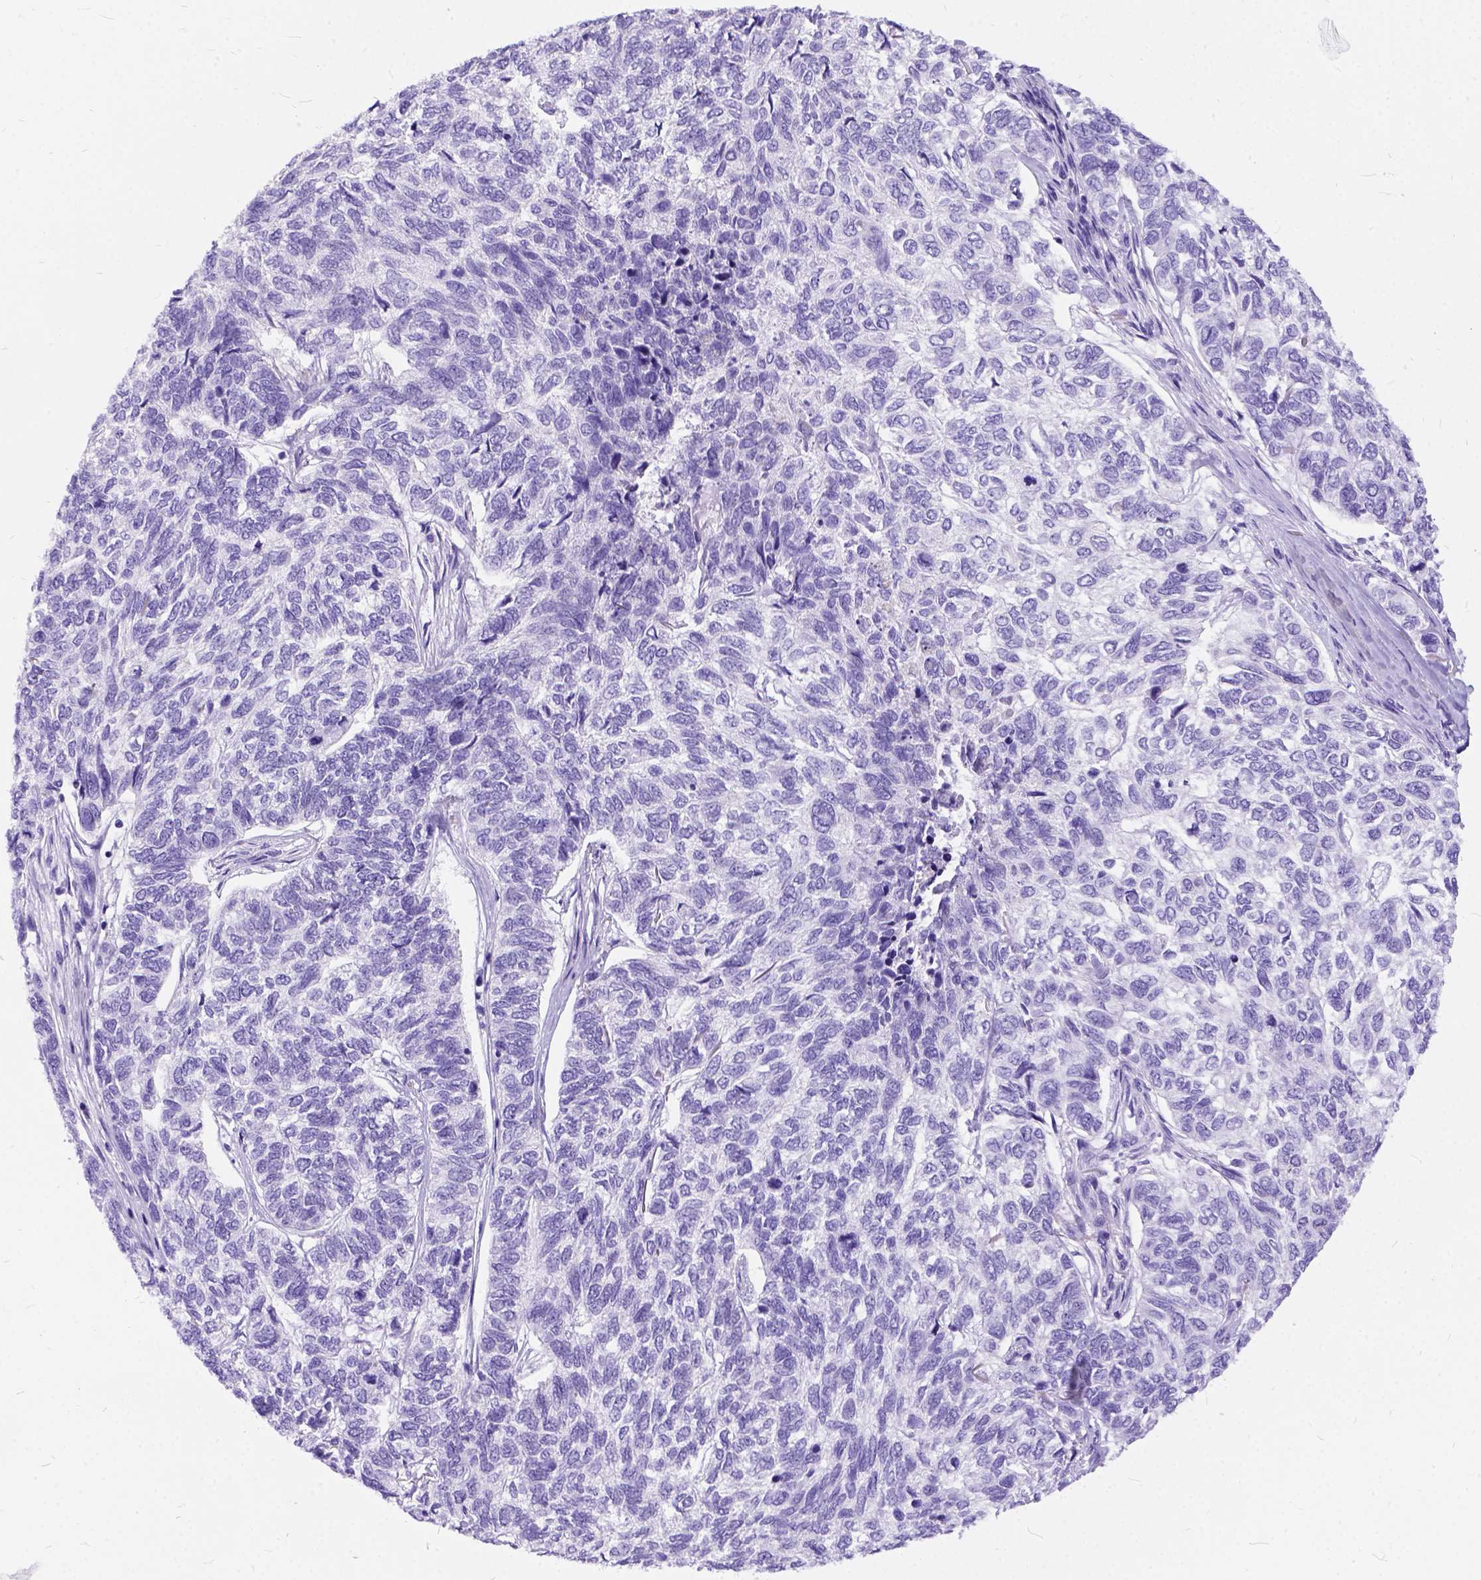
{"staining": {"intensity": "negative", "quantity": "none", "location": "none"}, "tissue": "skin cancer", "cell_type": "Tumor cells", "image_type": "cancer", "snomed": [{"axis": "morphology", "description": "Basal cell carcinoma"}, {"axis": "topography", "description": "Skin"}], "caption": "Tumor cells are negative for brown protein staining in skin cancer.", "gene": "C1QTNF3", "patient": {"sex": "female", "age": 65}}